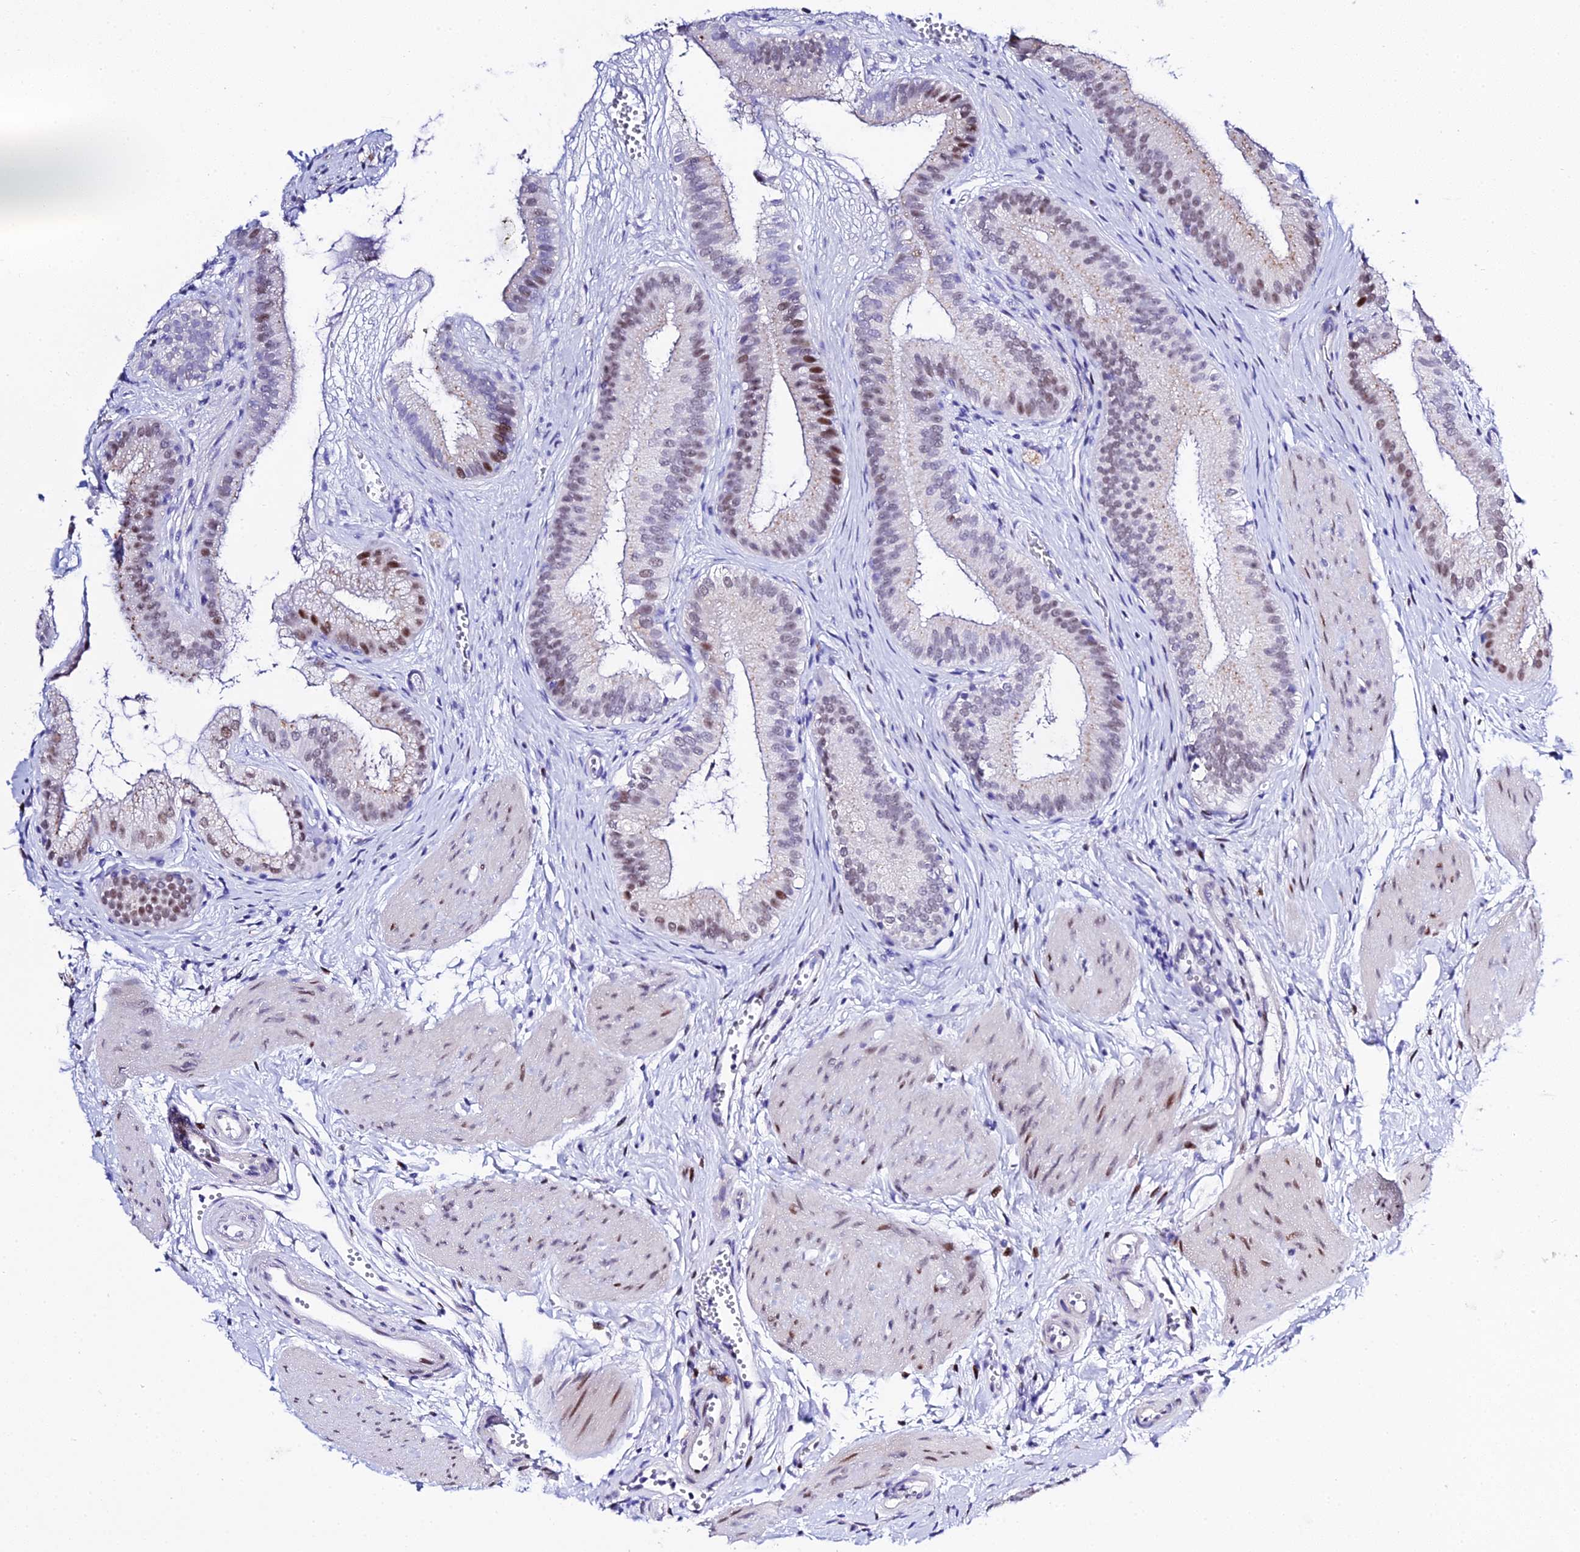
{"staining": {"intensity": "strong", "quantity": "25%-75%", "location": "nuclear"}, "tissue": "gallbladder", "cell_type": "Glandular cells", "image_type": "normal", "snomed": [{"axis": "morphology", "description": "Normal tissue, NOS"}, {"axis": "topography", "description": "Gallbladder"}], "caption": "Immunohistochemical staining of unremarkable gallbladder displays high levels of strong nuclear staining in approximately 25%-75% of glandular cells. (Brightfield microscopy of DAB IHC at high magnification).", "gene": "POFUT2", "patient": {"sex": "female", "age": 54}}